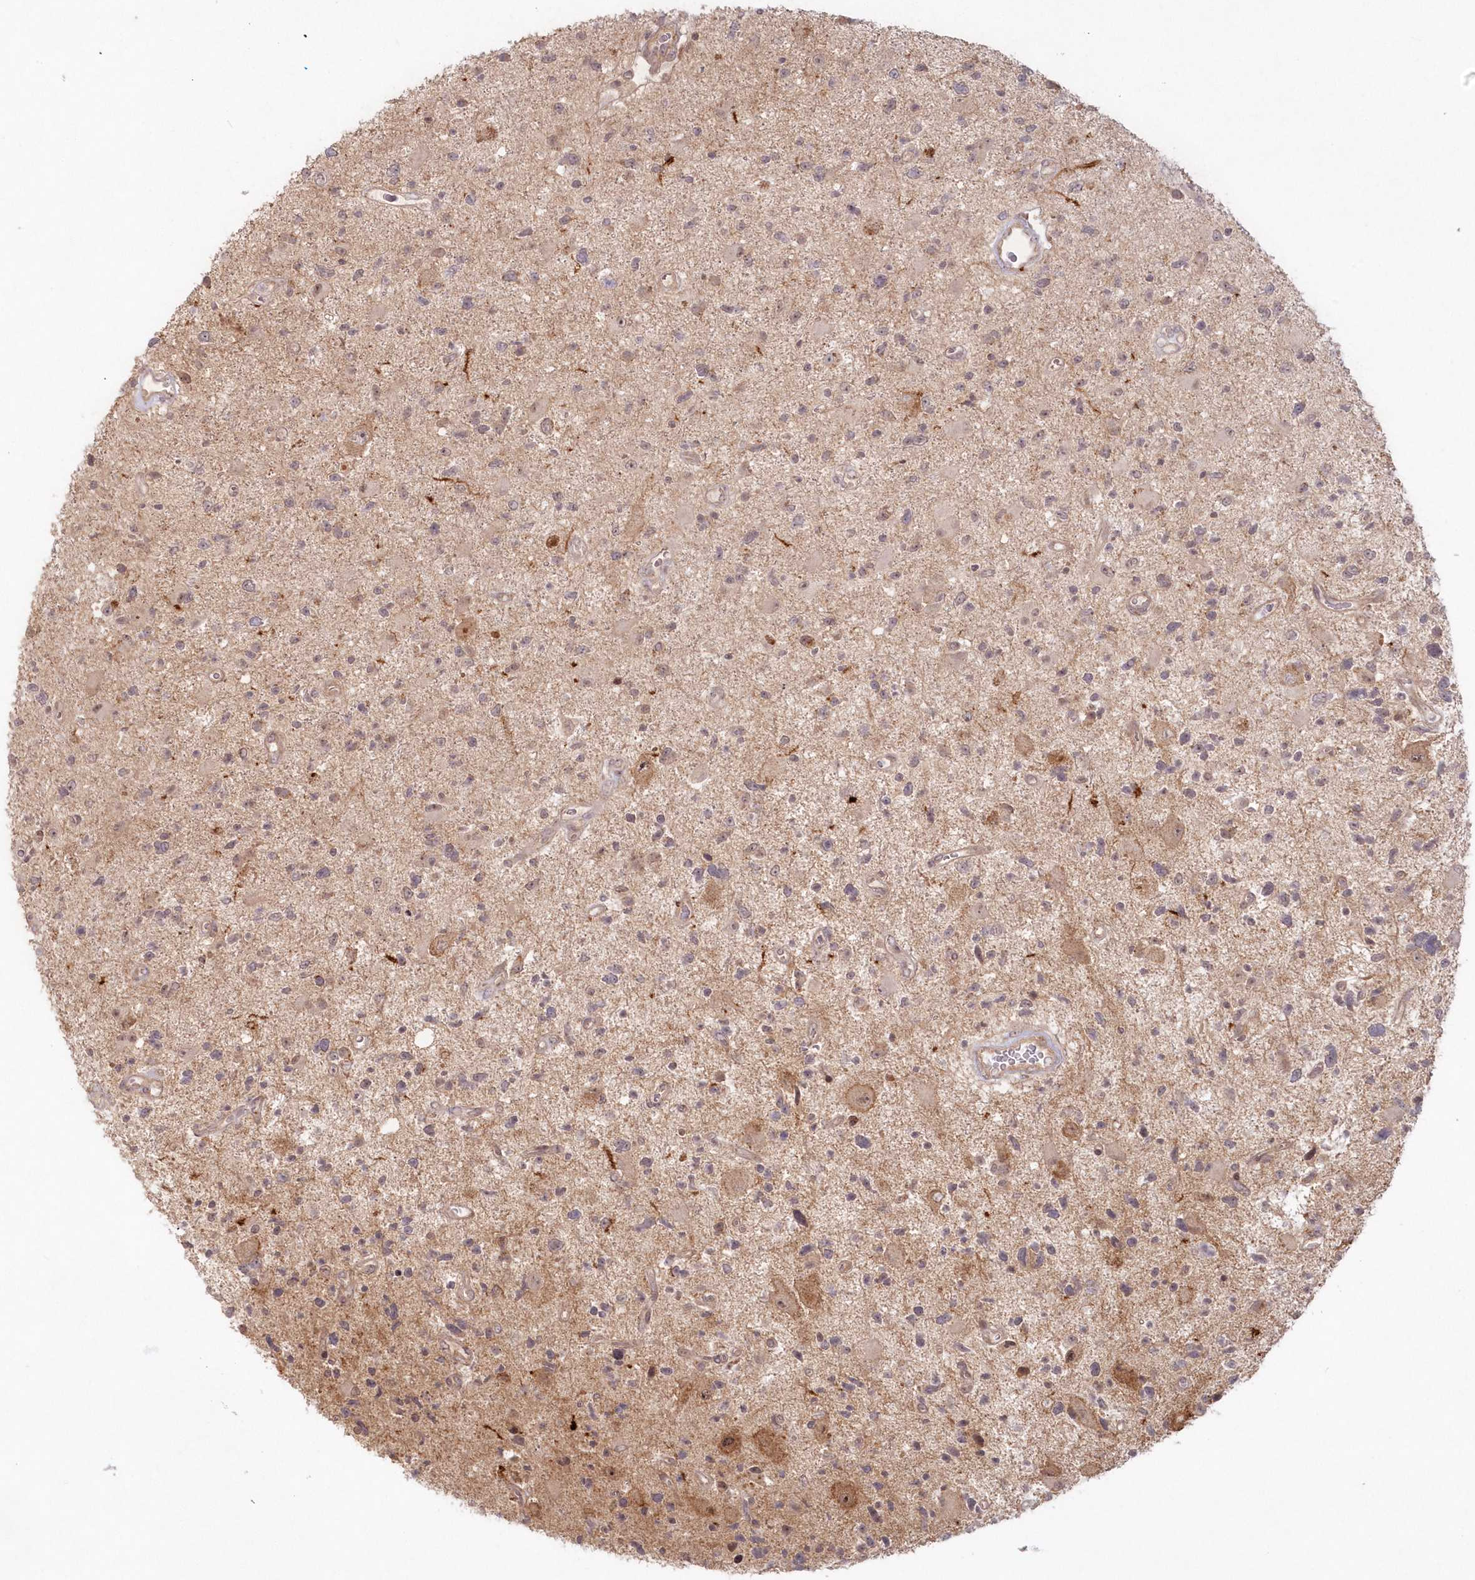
{"staining": {"intensity": "weak", "quantity": "25%-75%", "location": "cytoplasmic/membranous,nuclear"}, "tissue": "glioma", "cell_type": "Tumor cells", "image_type": "cancer", "snomed": [{"axis": "morphology", "description": "Glioma, malignant, High grade"}, {"axis": "topography", "description": "Brain"}], "caption": "Glioma stained with a brown dye displays weak cytoplasmic/membranous and nuclear positive staining in approximately 25%-75% of tumor cells.", "gene": "TOGARAM2", "patient": {"sex": "male", "age": 33}}